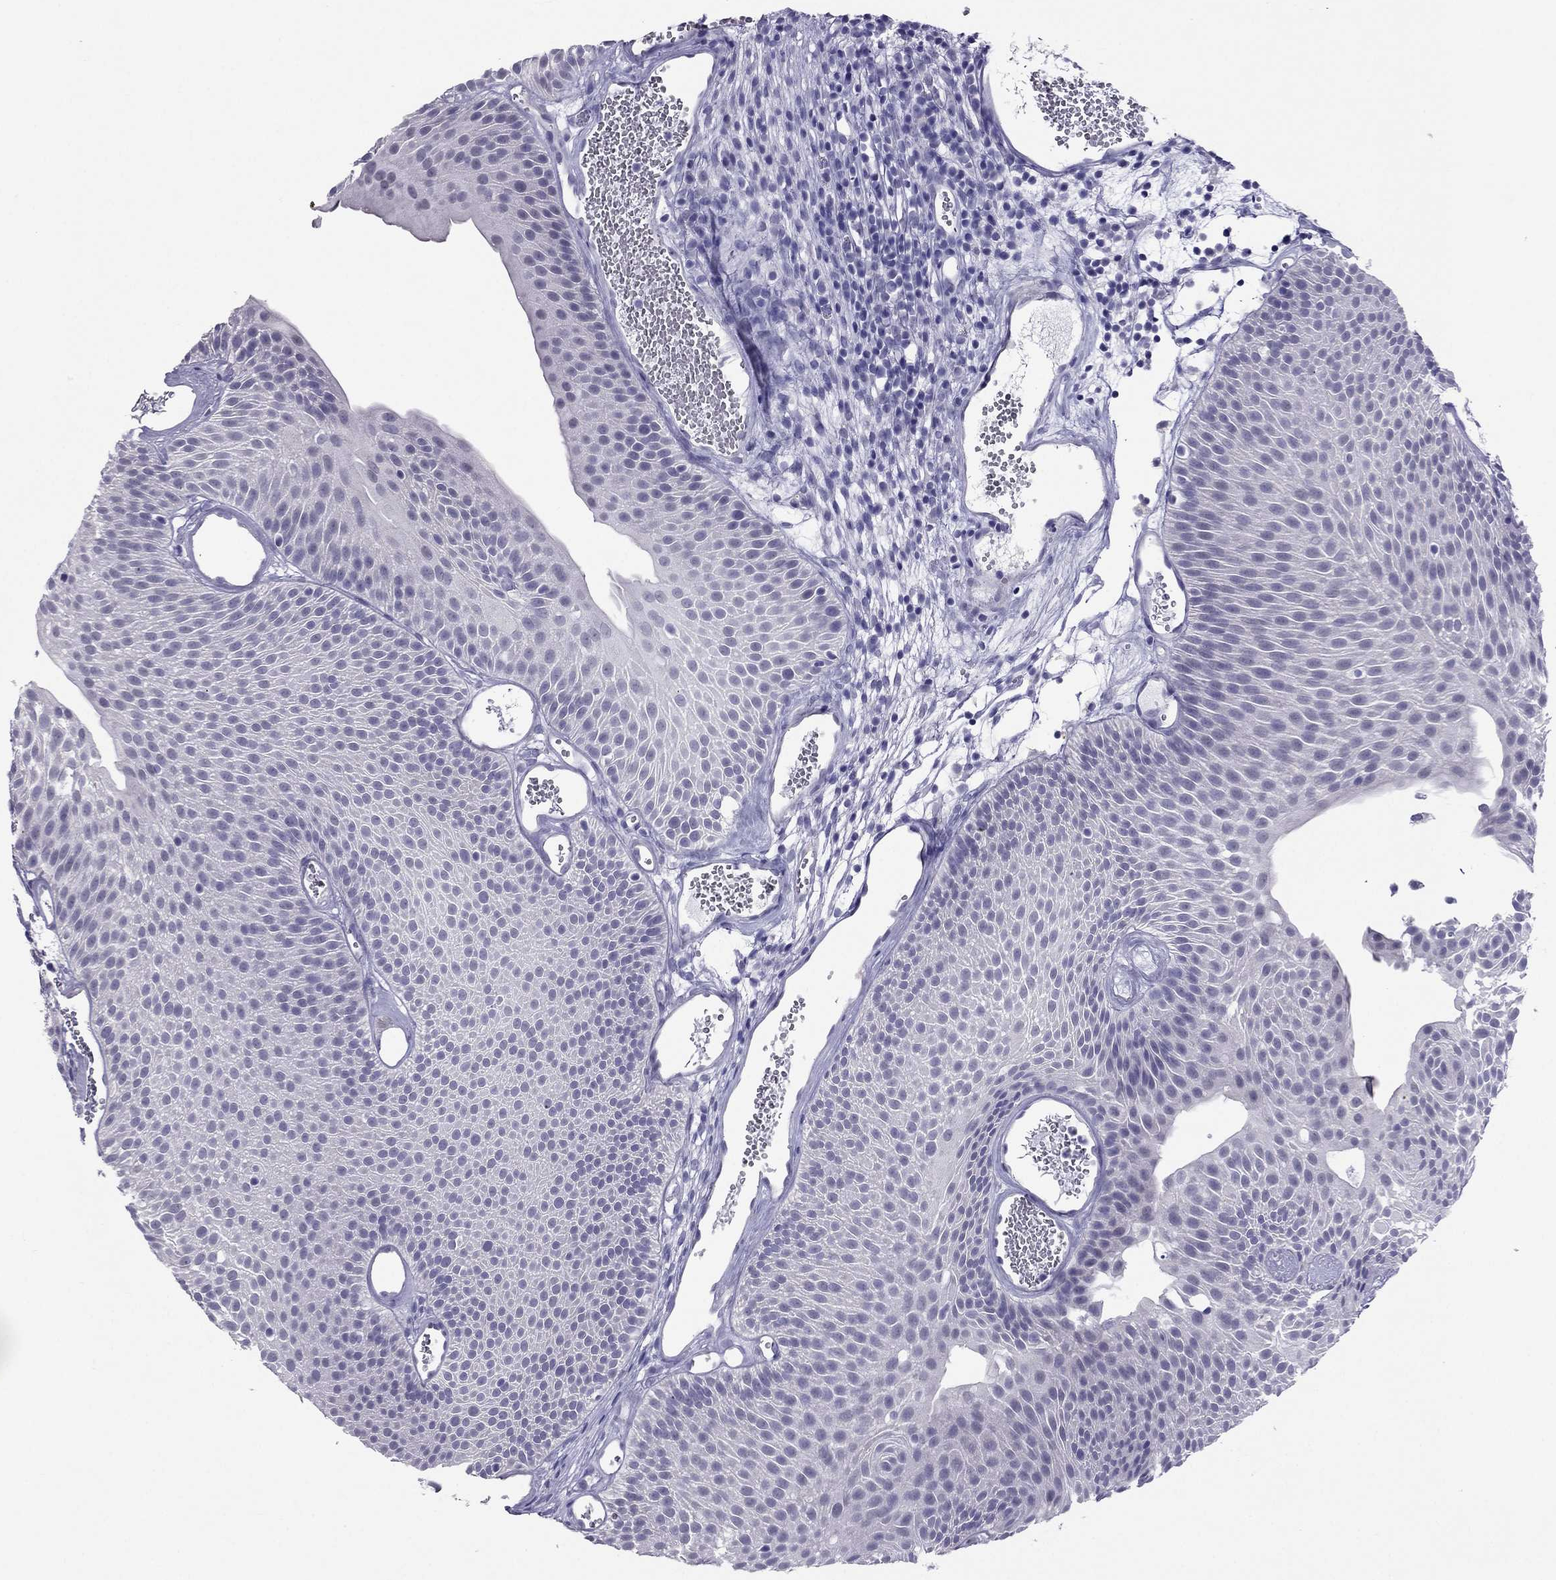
{"staining": {"intensity": "negative", "quantity": "none", "location": "none"}, "tissue": "urothelial cancer", "cell_type": "Tumor cells", "image_type": "cancer", "snomed": [{"axis": "morphology", "description": "Urothelial carcinoma, Low grade"}, {"axis": "topography", "description": "Urinary bladder"}], "caption": "High power microscopy image of an immunohistochemistry photomicrograph of urothelial cancer, revealing no significant staining in tumor cells.", "gene": "CROCC2", "patient": {"sex": "male", "age": 52}}